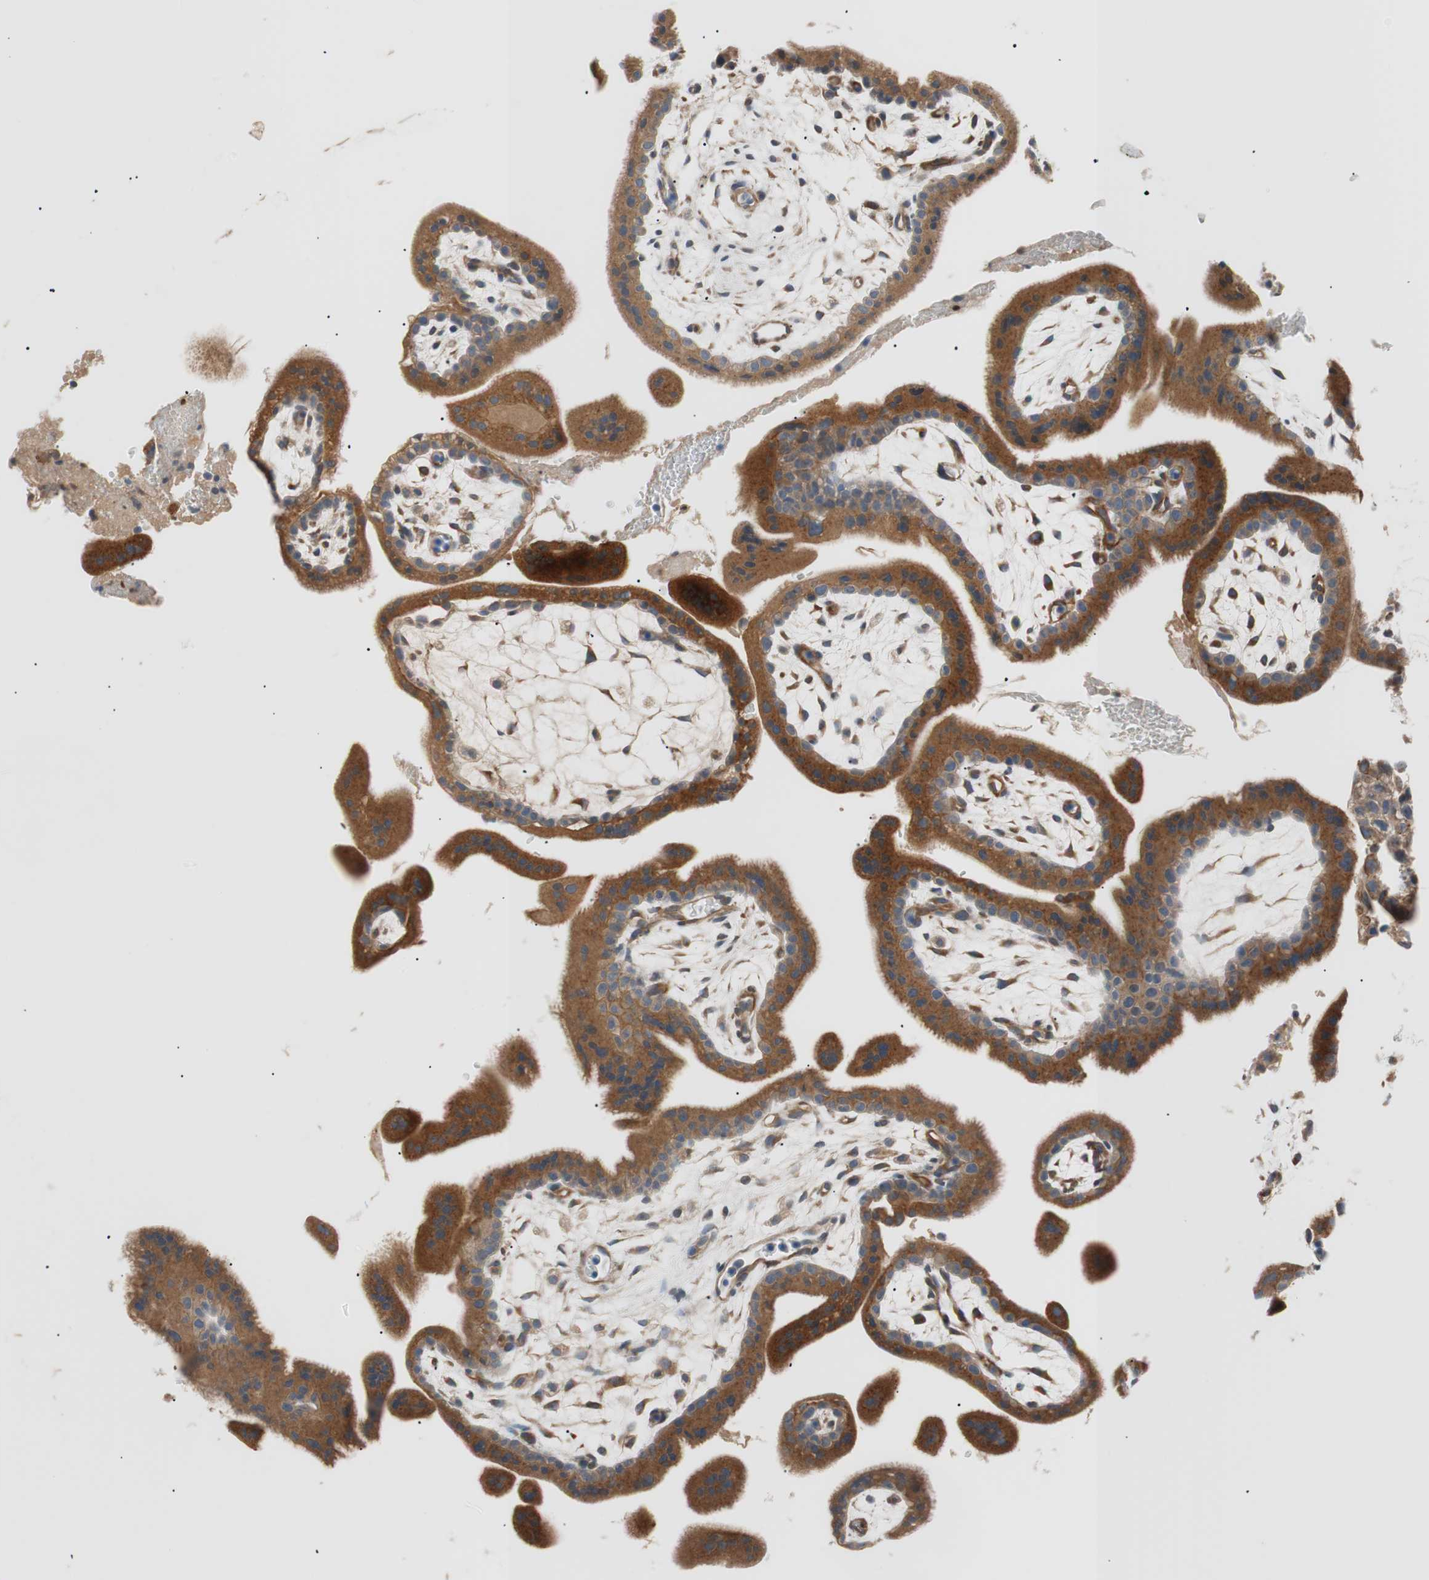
{"staining": {"intensity": "strong", "quantity": ">75%", "location": "cytoplasmic/membranous"}, "tissue": "placenta", "cell_type": "Trophoblastic cells", "image_type": "normal", "snomed": [{"axis": "morphology", "description": "Normal tissue, NOS"}, {"axis": "topography", "description": "Placenta"}], "caption": "IHC (DAB (3,3'-diaminobenzidine)) staining of benign placenta displays strong cytoplasmic/membranous protein positivity in about >75% of trophoblastic cells. (brown staining indicates protein expression, while blue staining denotes nuclei).", "gene": "FADS2", "patient": {"sex": "female", "age": 35}}